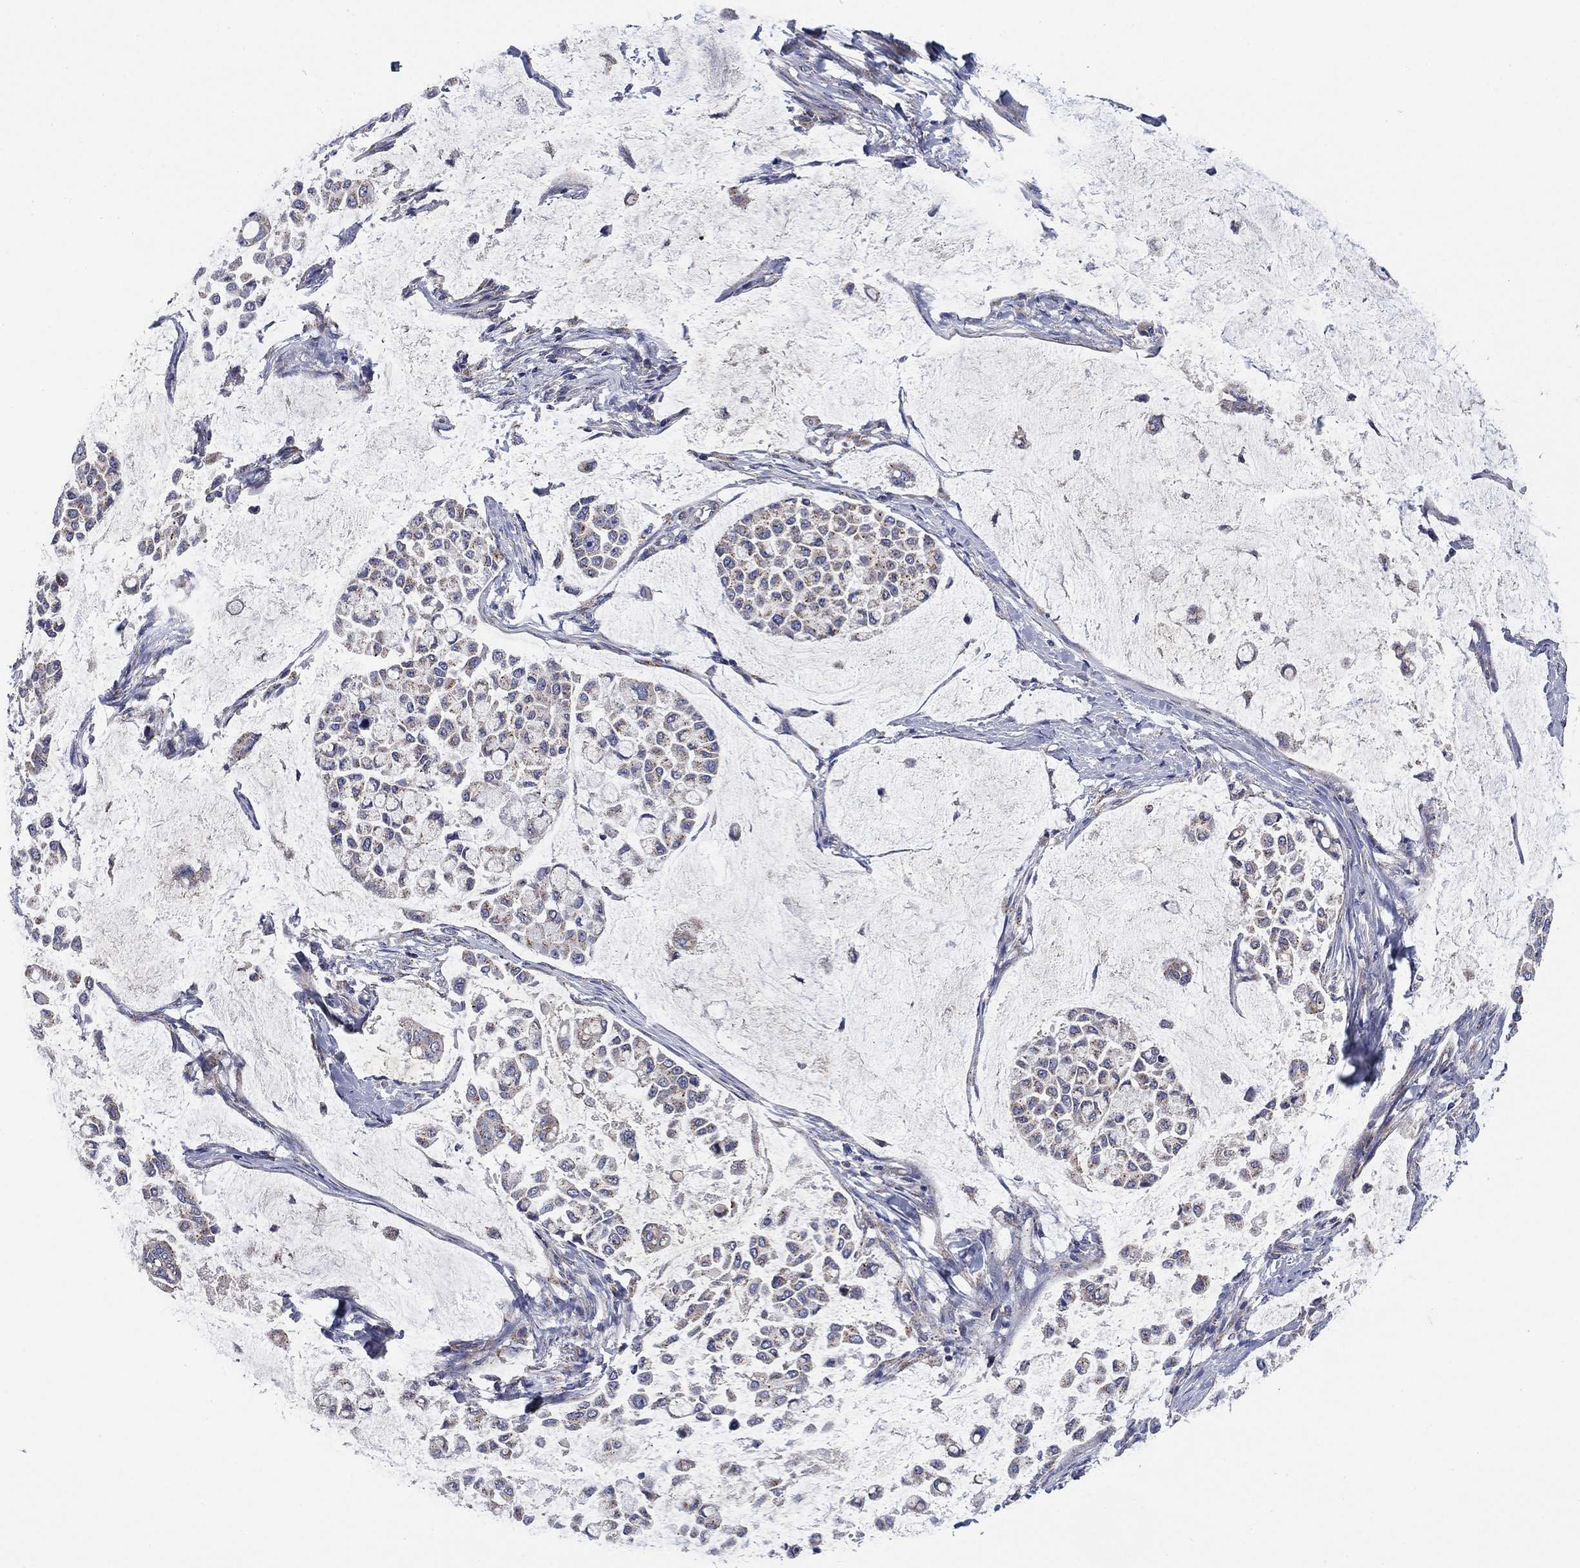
{"staining": {"intensity": "weak", "quantity": "<25%", "location": "cytoplasmic/membranous"}, "tissue": "stomach cancer", "cell_type": "Tumor cells", "image_type": "cancer", "snomed": [{"axis": "morphology", "description": "Adenocarcinoma, NOS"}, {"axis": "topography", "description": "Stomach"}], "caption": "This is an immunohistochemistry (IHC) histopathology image of human adenocarcinoma (stomach). There is no staining in tumor cells.", "gene": "NACAD", "patient": {"sex": "male", "age": 82}}